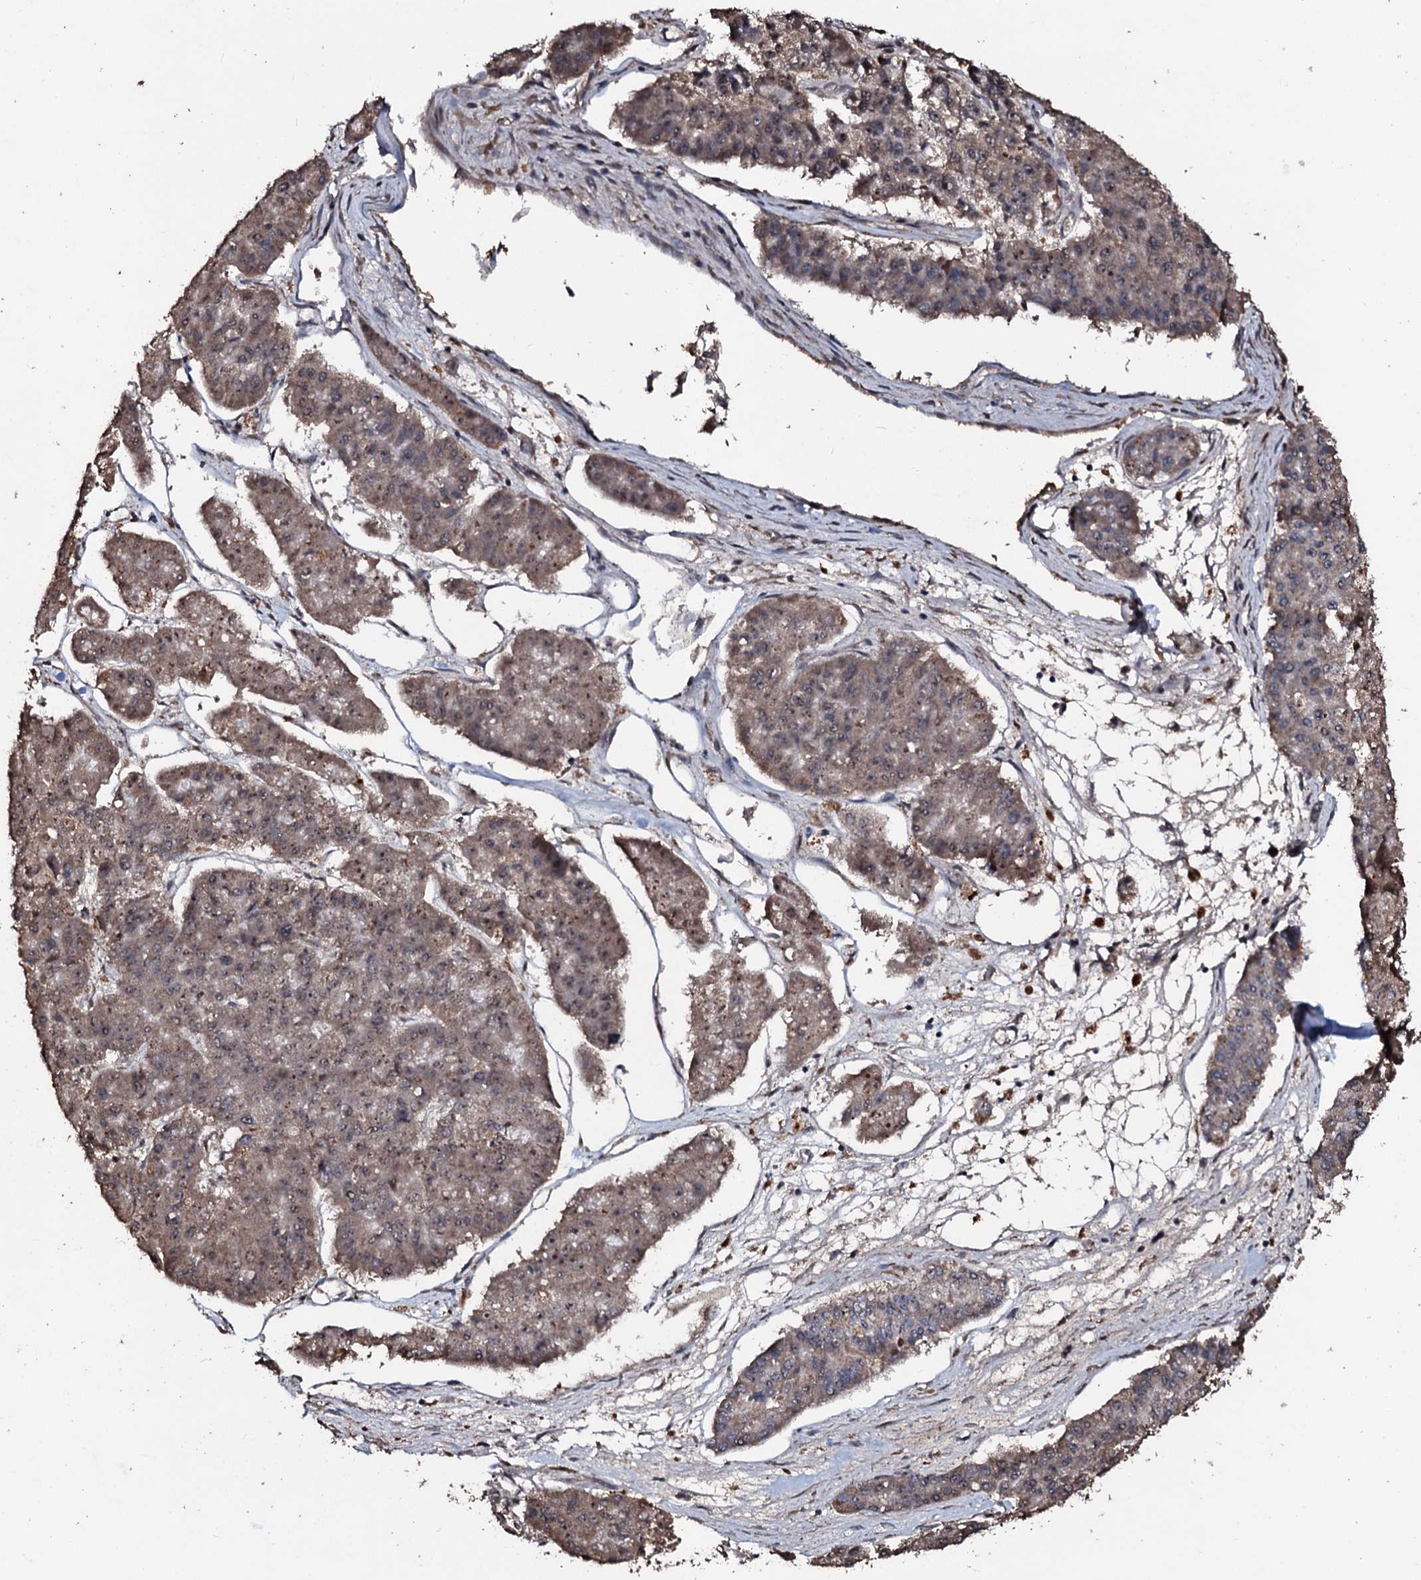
{"staining": {"intensity": "weak", "quantity": "25%-75%", "location": "cytoplasmic/membranous,nuclear"}, "tissue": "pancreatic cancer", "cell_type": "Tumor cells", "image_type": "cancer", "snomed": [{"axis": "morphology", "description": "Adenocarcinoma, NOS"}, {"axis": "topography", "description": "Pancreas"}], "caption": "Human pancreatic cancer stained with a protein marker demonstrates weak staining in tumor cells.", "gene": "SUPT7L", "patient": {"sex": "male", "age": 50}}